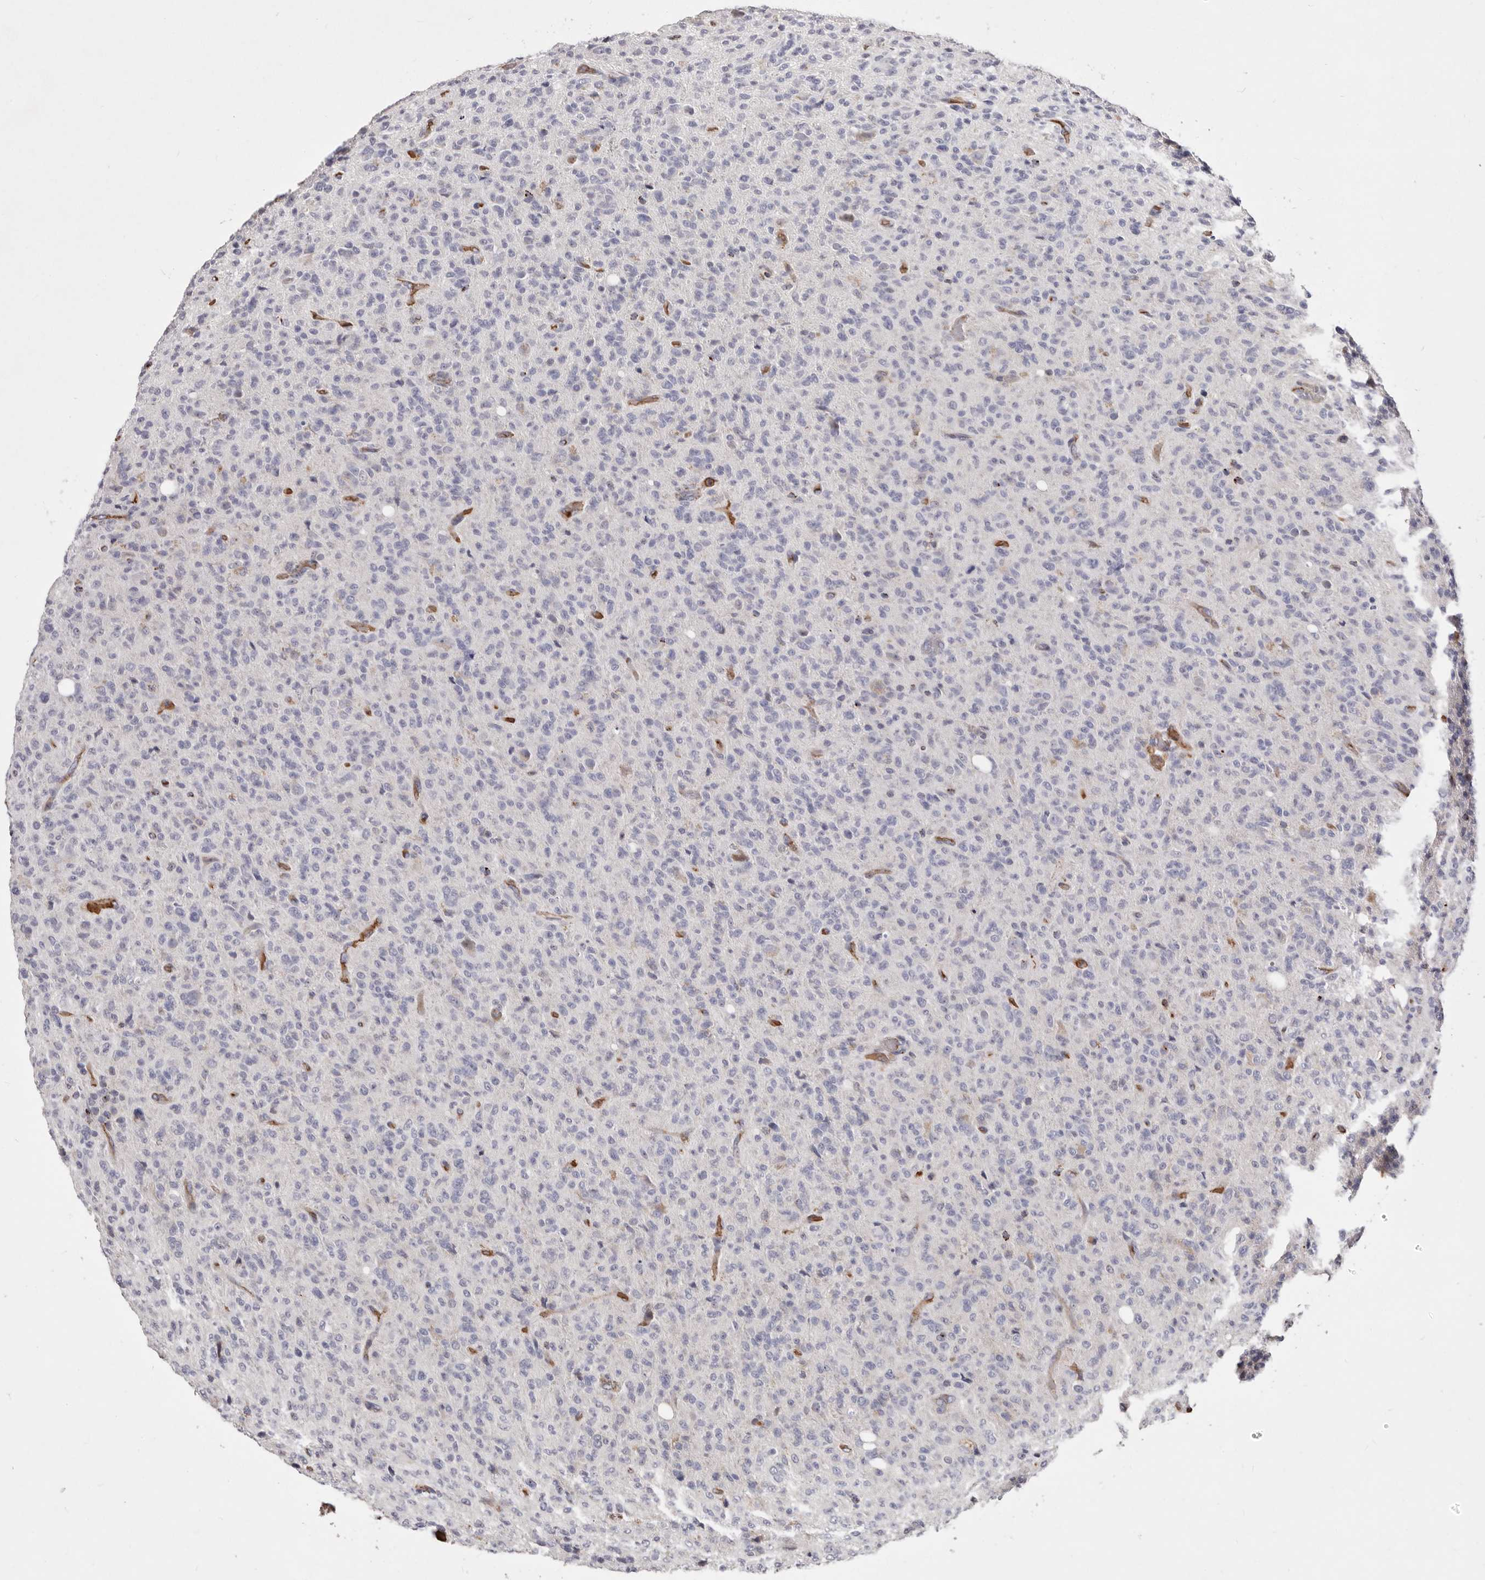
{"staining": {"intensity": "moderate", "quantity": "<25%", "location": "cytoplasmic/membranous"}, "tissue": "glioma", "cell_type": "Tumor cells", "image_type": "cancer", "snomed": [{"axis": "morphology", "description": "Glioma, malignant, High grade"}, {"axis": "topography", "description": "Brain"}], "caption": "A photomicrograph of glioma stained for a protein shows moderate cytoplasmic/membranous brown staining in tumor cells. (Brightfield microscopy of DAB IHC at high magnification).", "gene": "NUBPL", "patient": {"sex": "female", "age": 57}}